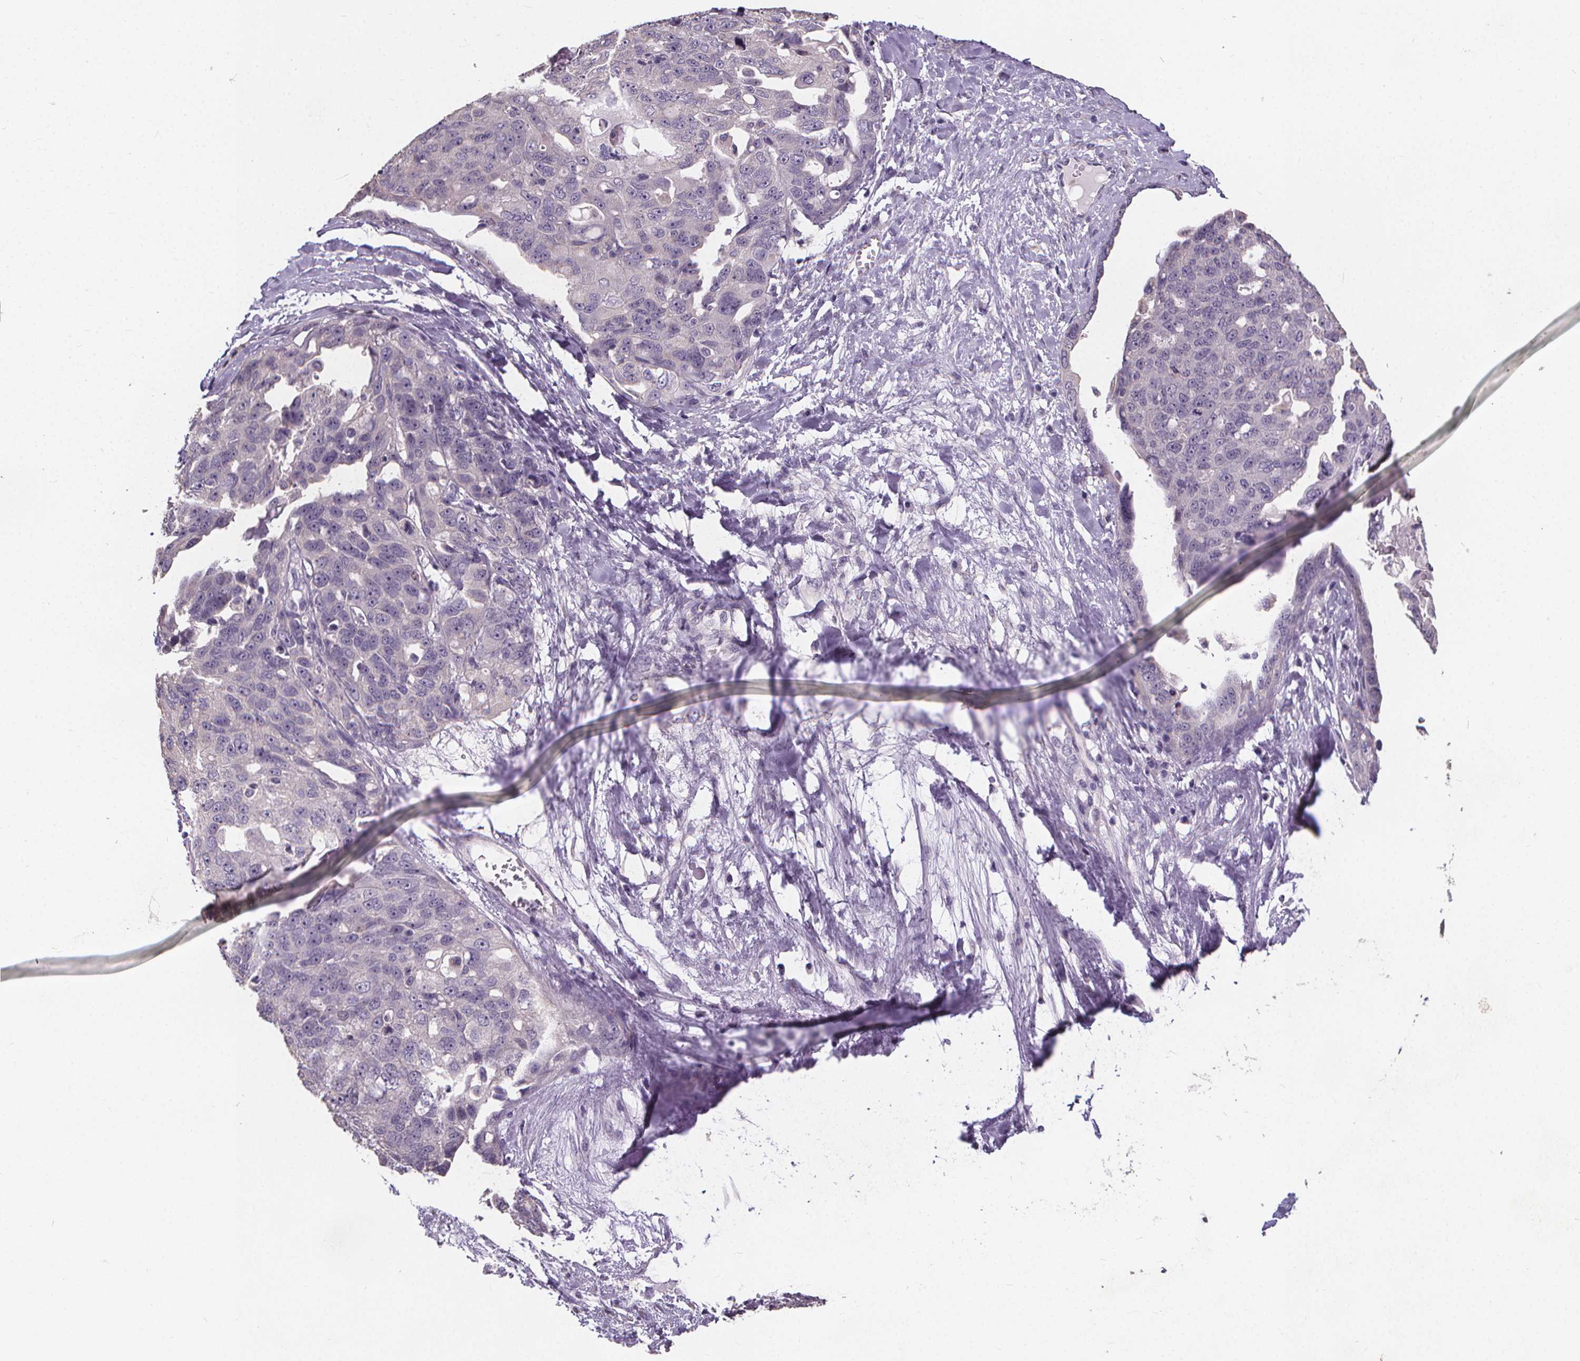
{"staining": {"intensity": "negative", "quantity": "none", "location": "none"}, "tissue": "ovarian cancer", "cell_type": "Tumor cells", "image_type": "cancer", "snomed": [{"axis": "morphology", "description": "Carcinoma, endometroid"}, {"axis": "topography", "description": "Ovary"}], "caption": "Human ovarian endometroid carcinoma stained for a protein using immunohistochemistry (IHC) shows no expression in tumor cells.", "gene": "ATP6V1D", "patient": {"sex": "female", "age": 70}}